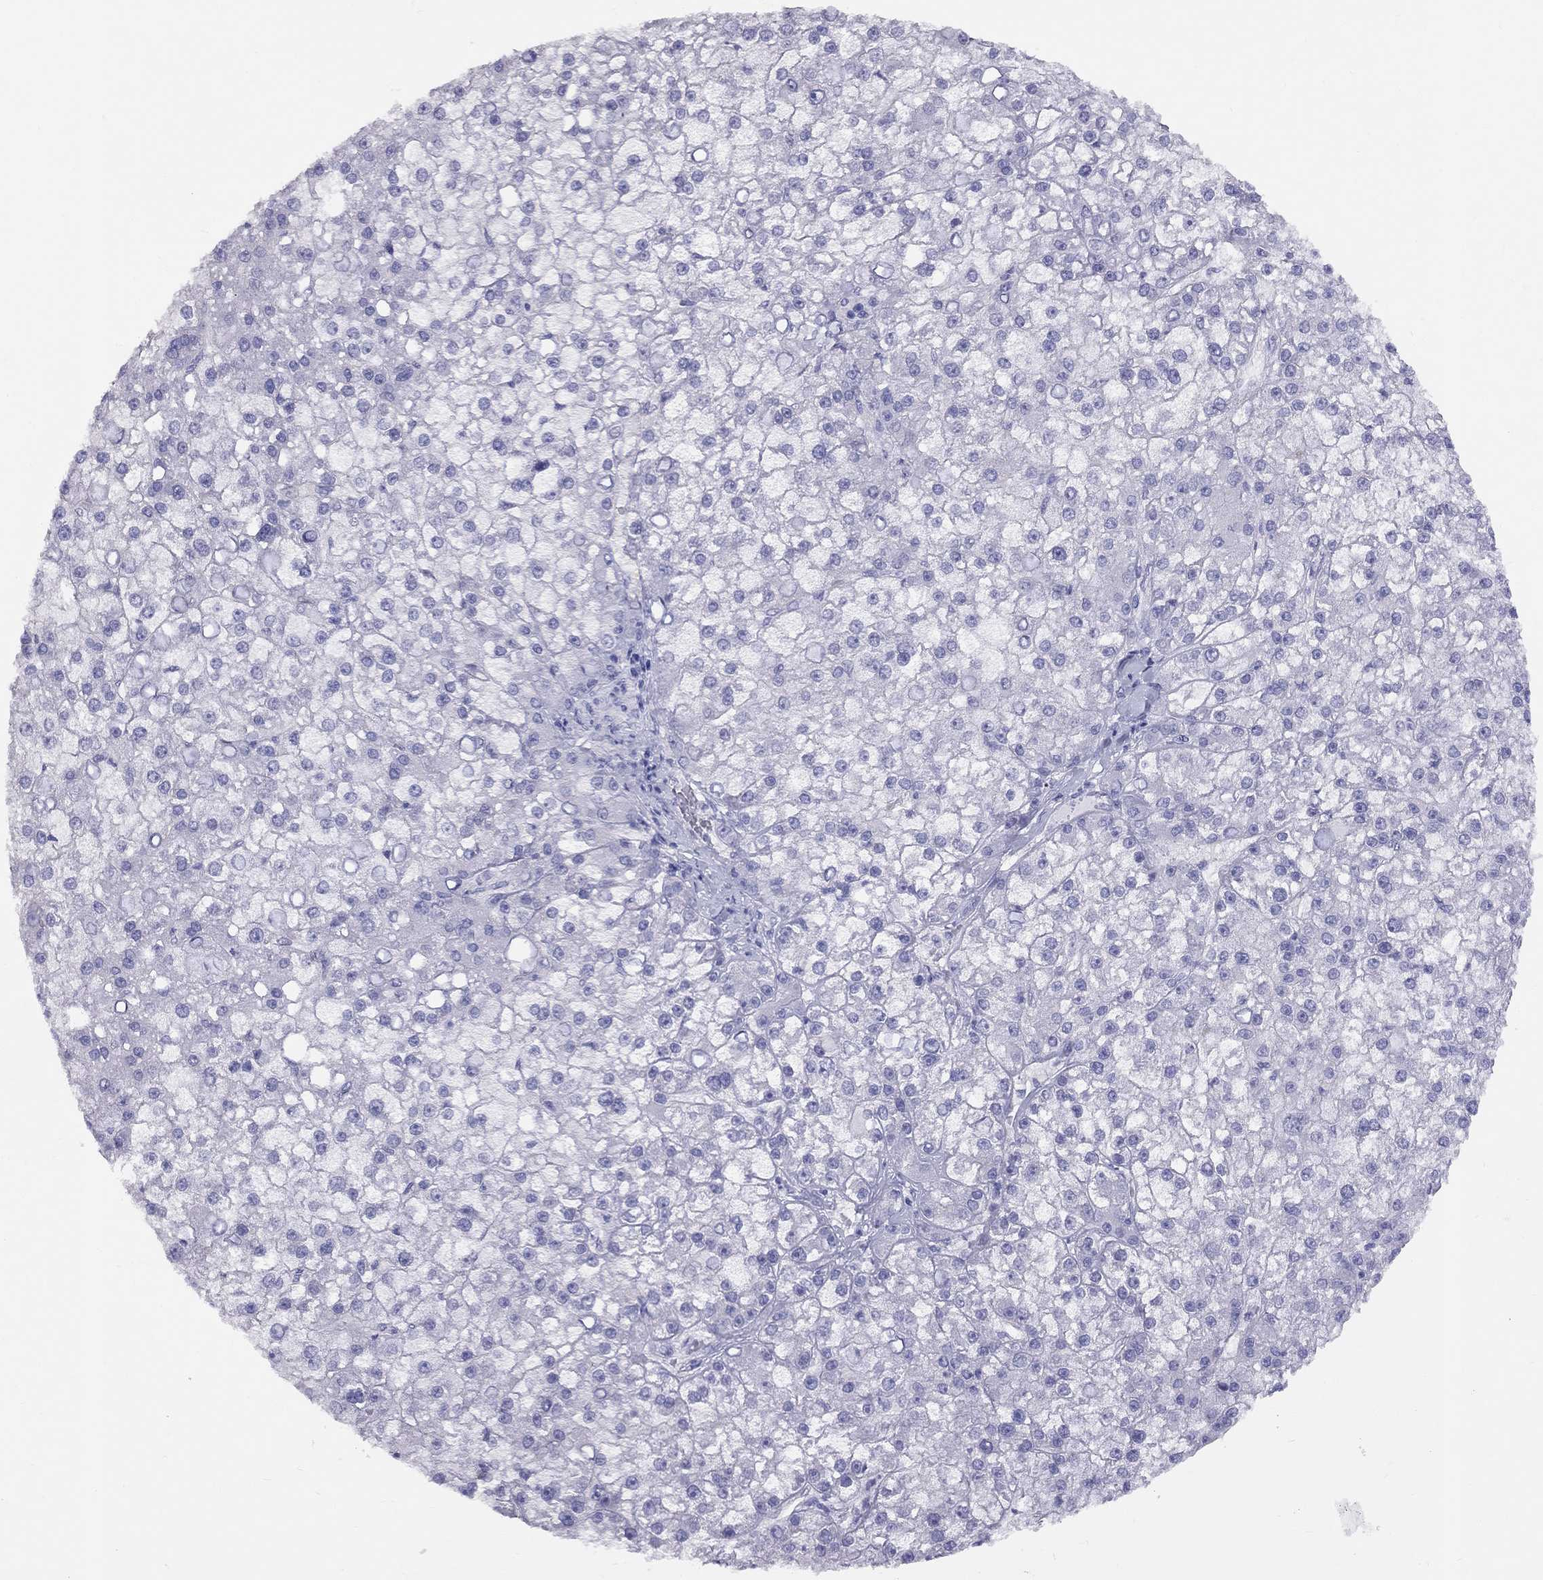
{"staining": {"intensity": "negative", "quantity": "none", "location": "none"}, "tissue": "liver cancer", "cell_type": "Tumor cells", "image_type": "cancer", "snomed": [{"axis": "morphology", "description": "Carcinoma, Hepatocellular, NOS"}, {"axis": "topography", "description": "Liver"}], "caption": "Micrograph shows no significant protein expression in tumor cells of liver cancer.", "gene": "FSCN3", "patient": {"sex": "male", "age": 67}}